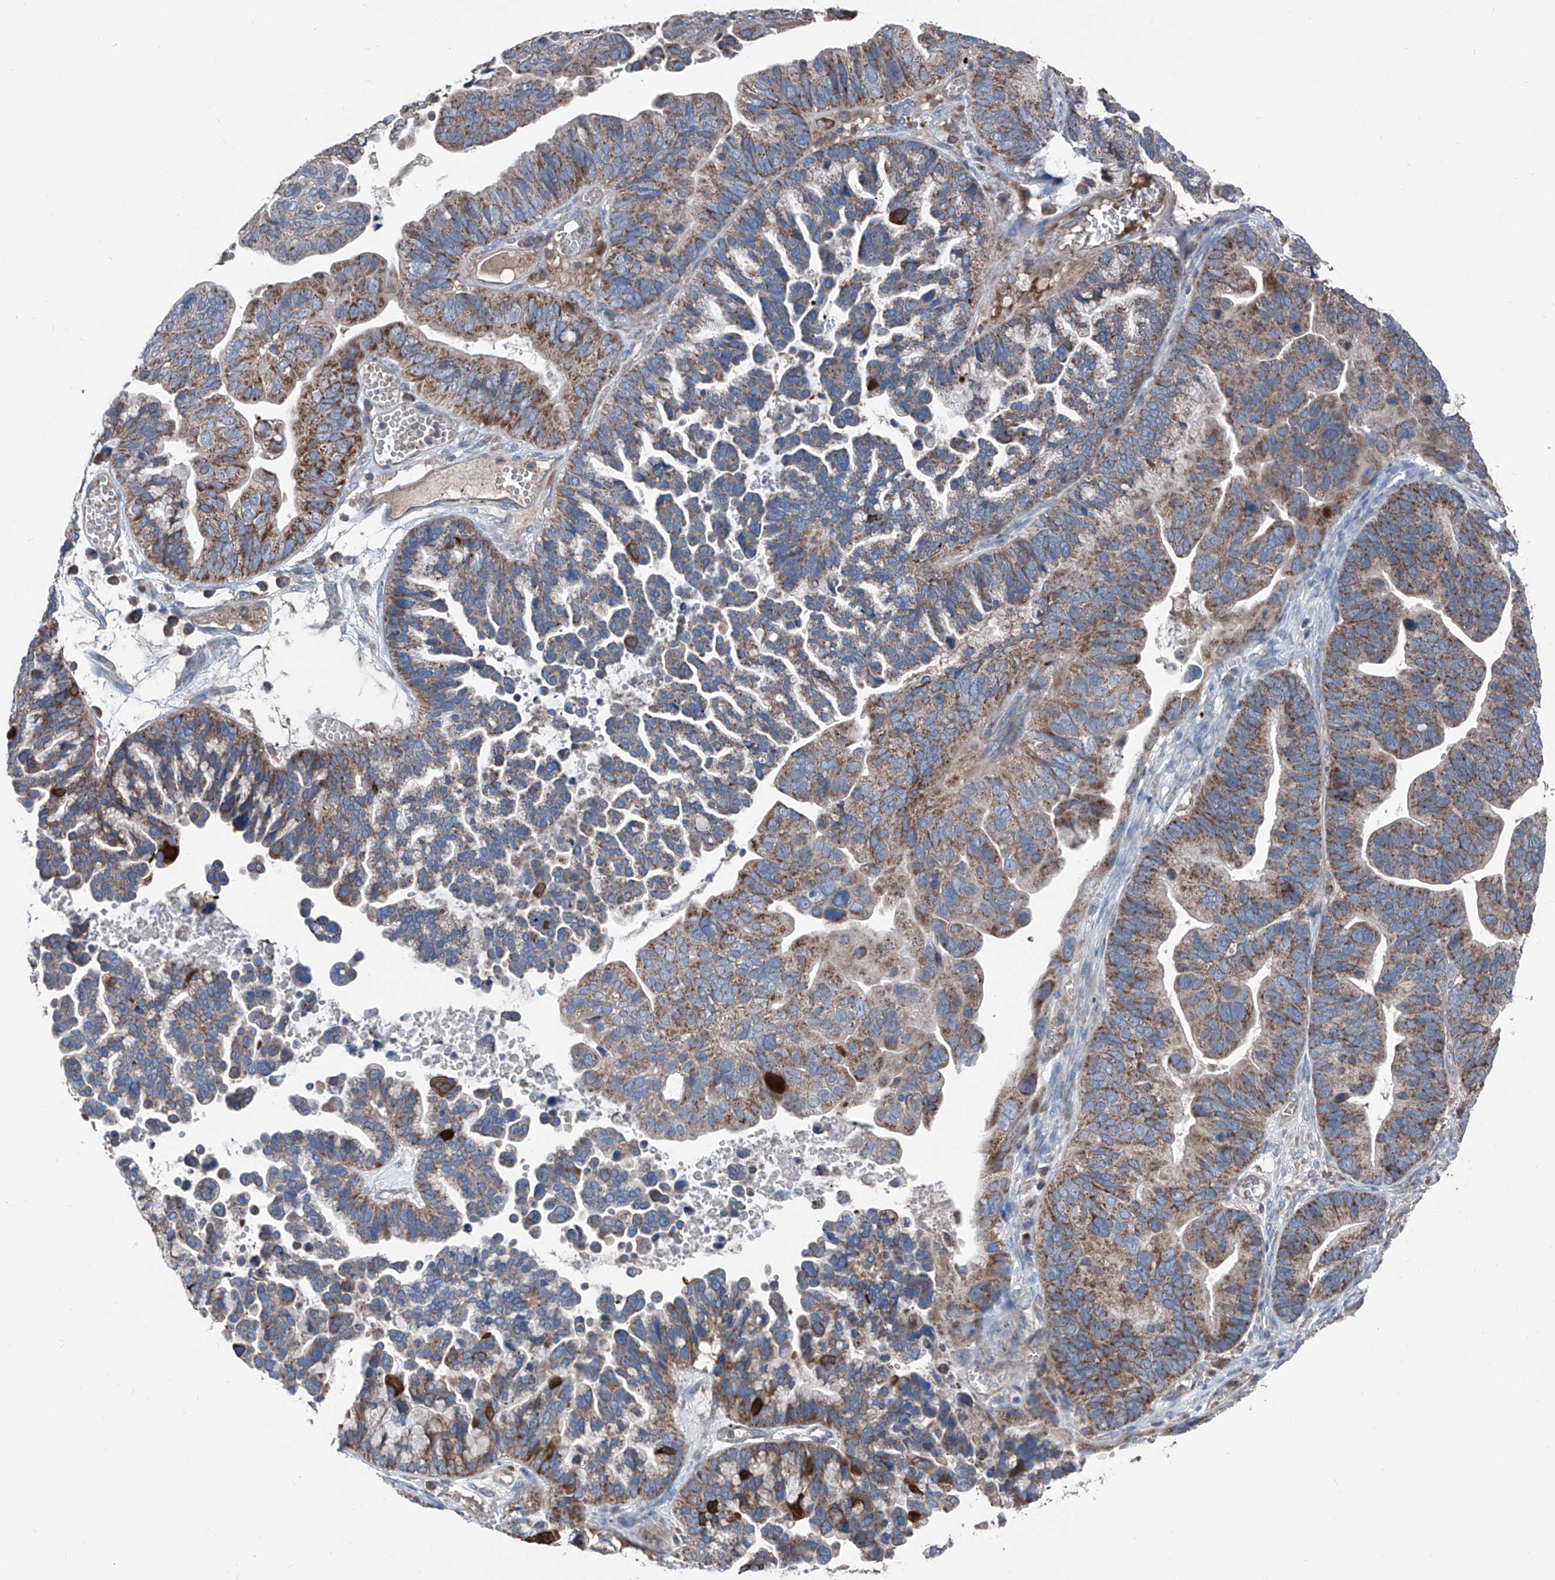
{"staining": {"intensity": "moderate", "quantity": ">75%", "location": "cytoplasmic/membranous"}, "tissue": "ovarian cancer", "cell_type": "Tumor cells", "image_type": "cancer", "snomed": [{"axis": "morphology", "description": "Cystadenocarcinoma, serous, NOS"}, {"axis": "topography", "description": "Ovary"}], "caption": "Serous cystadenocarcinoma (ovarian) stained with IHC shows moderate cytoplasmic/membranous staining in approximately >75% of tumor cells. (DAB IHC with brightfield microscopy, high magnification).", "gene": "GPAT3", "patient": {"sex": "female", "age": 56}}